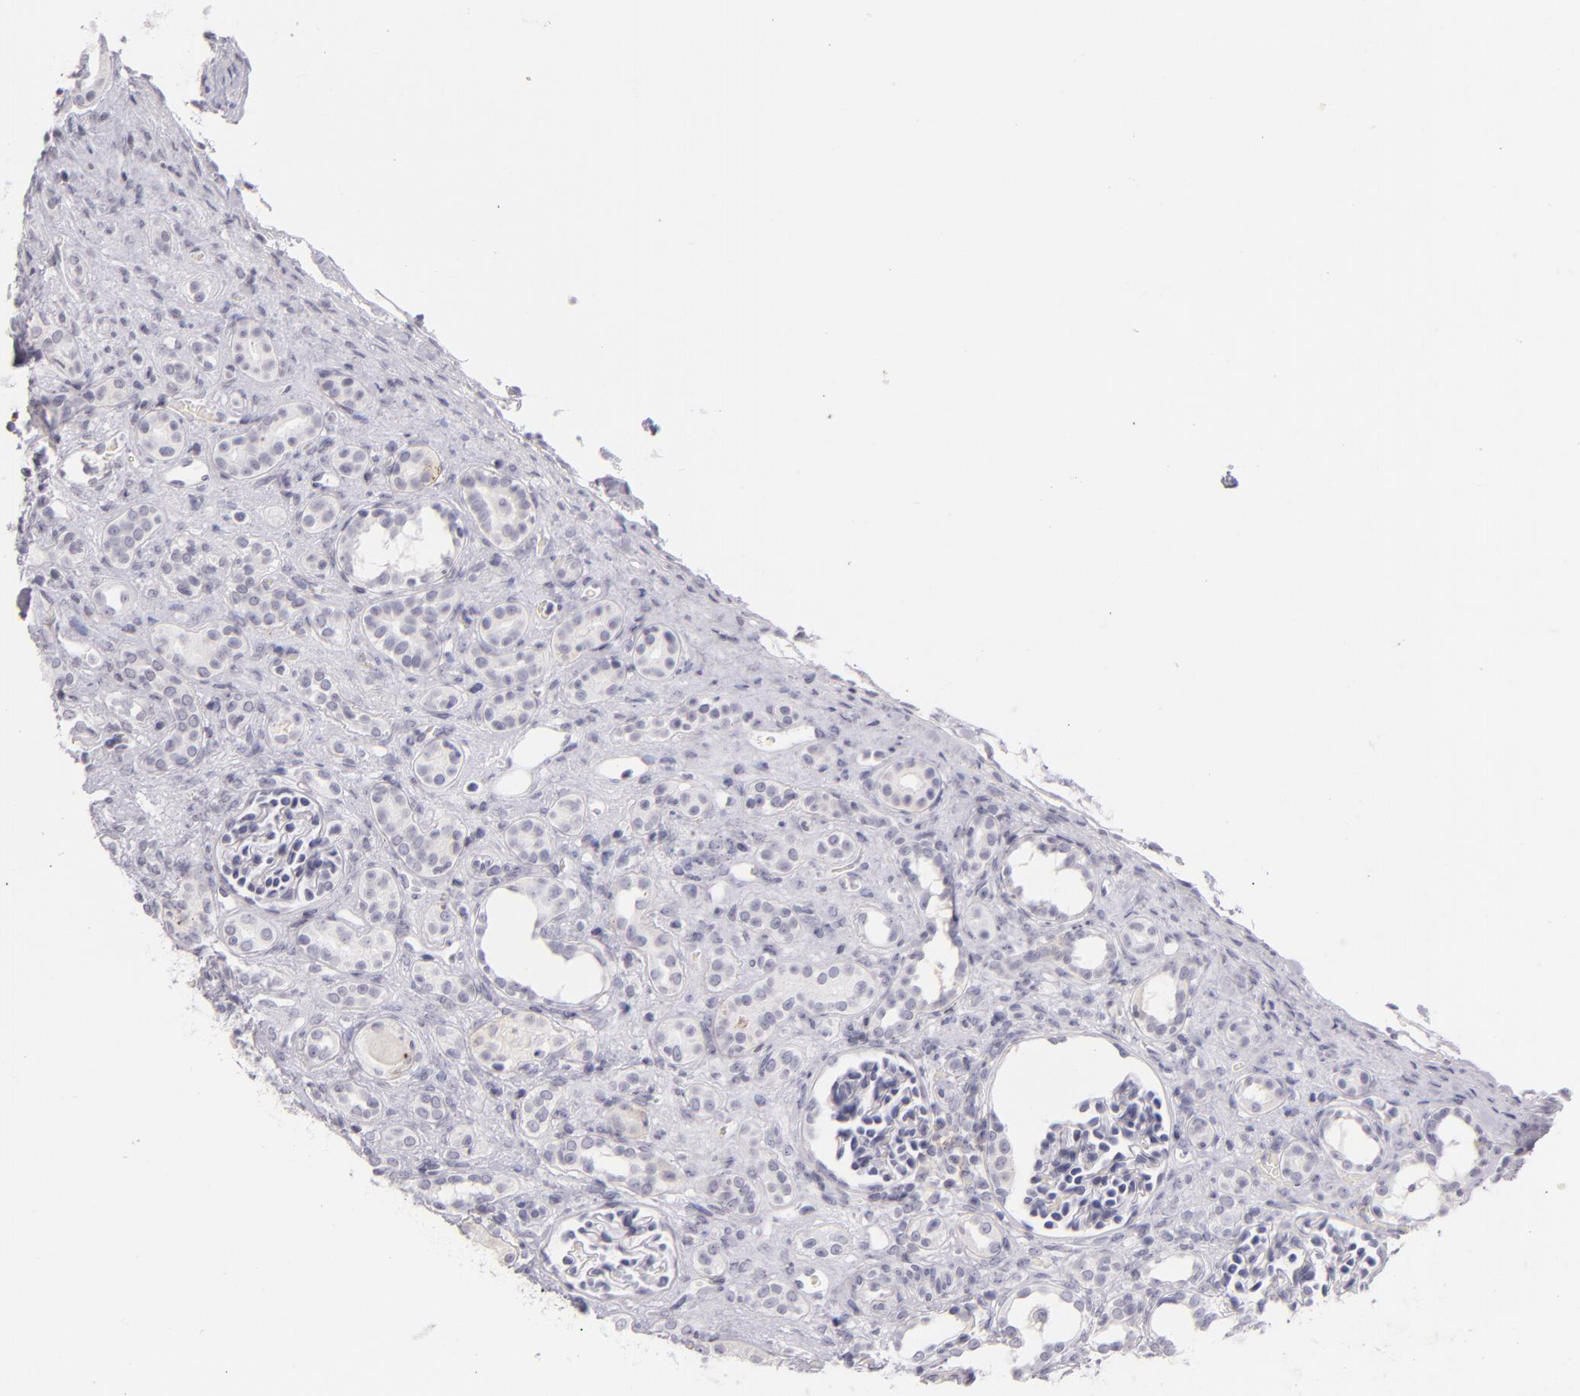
{"staining": {"intensity": "negative", "quantity": "none", "location": "none"}, "tissue": "kidney", "cell_type": "Cells in glomeruli", "image_type": "normal", "snomed": [{"axis": "morphology", "description": "Normal tissue, NOS"}, {"axis": "topography", "description": "Kidney"}], "caption": "Immunohistochemical staining of normal human kidney demonstrates no significant positivity in cells in glomeruli.", "gene": "CD40", "patient": {"sex": "male", "age": 7}}